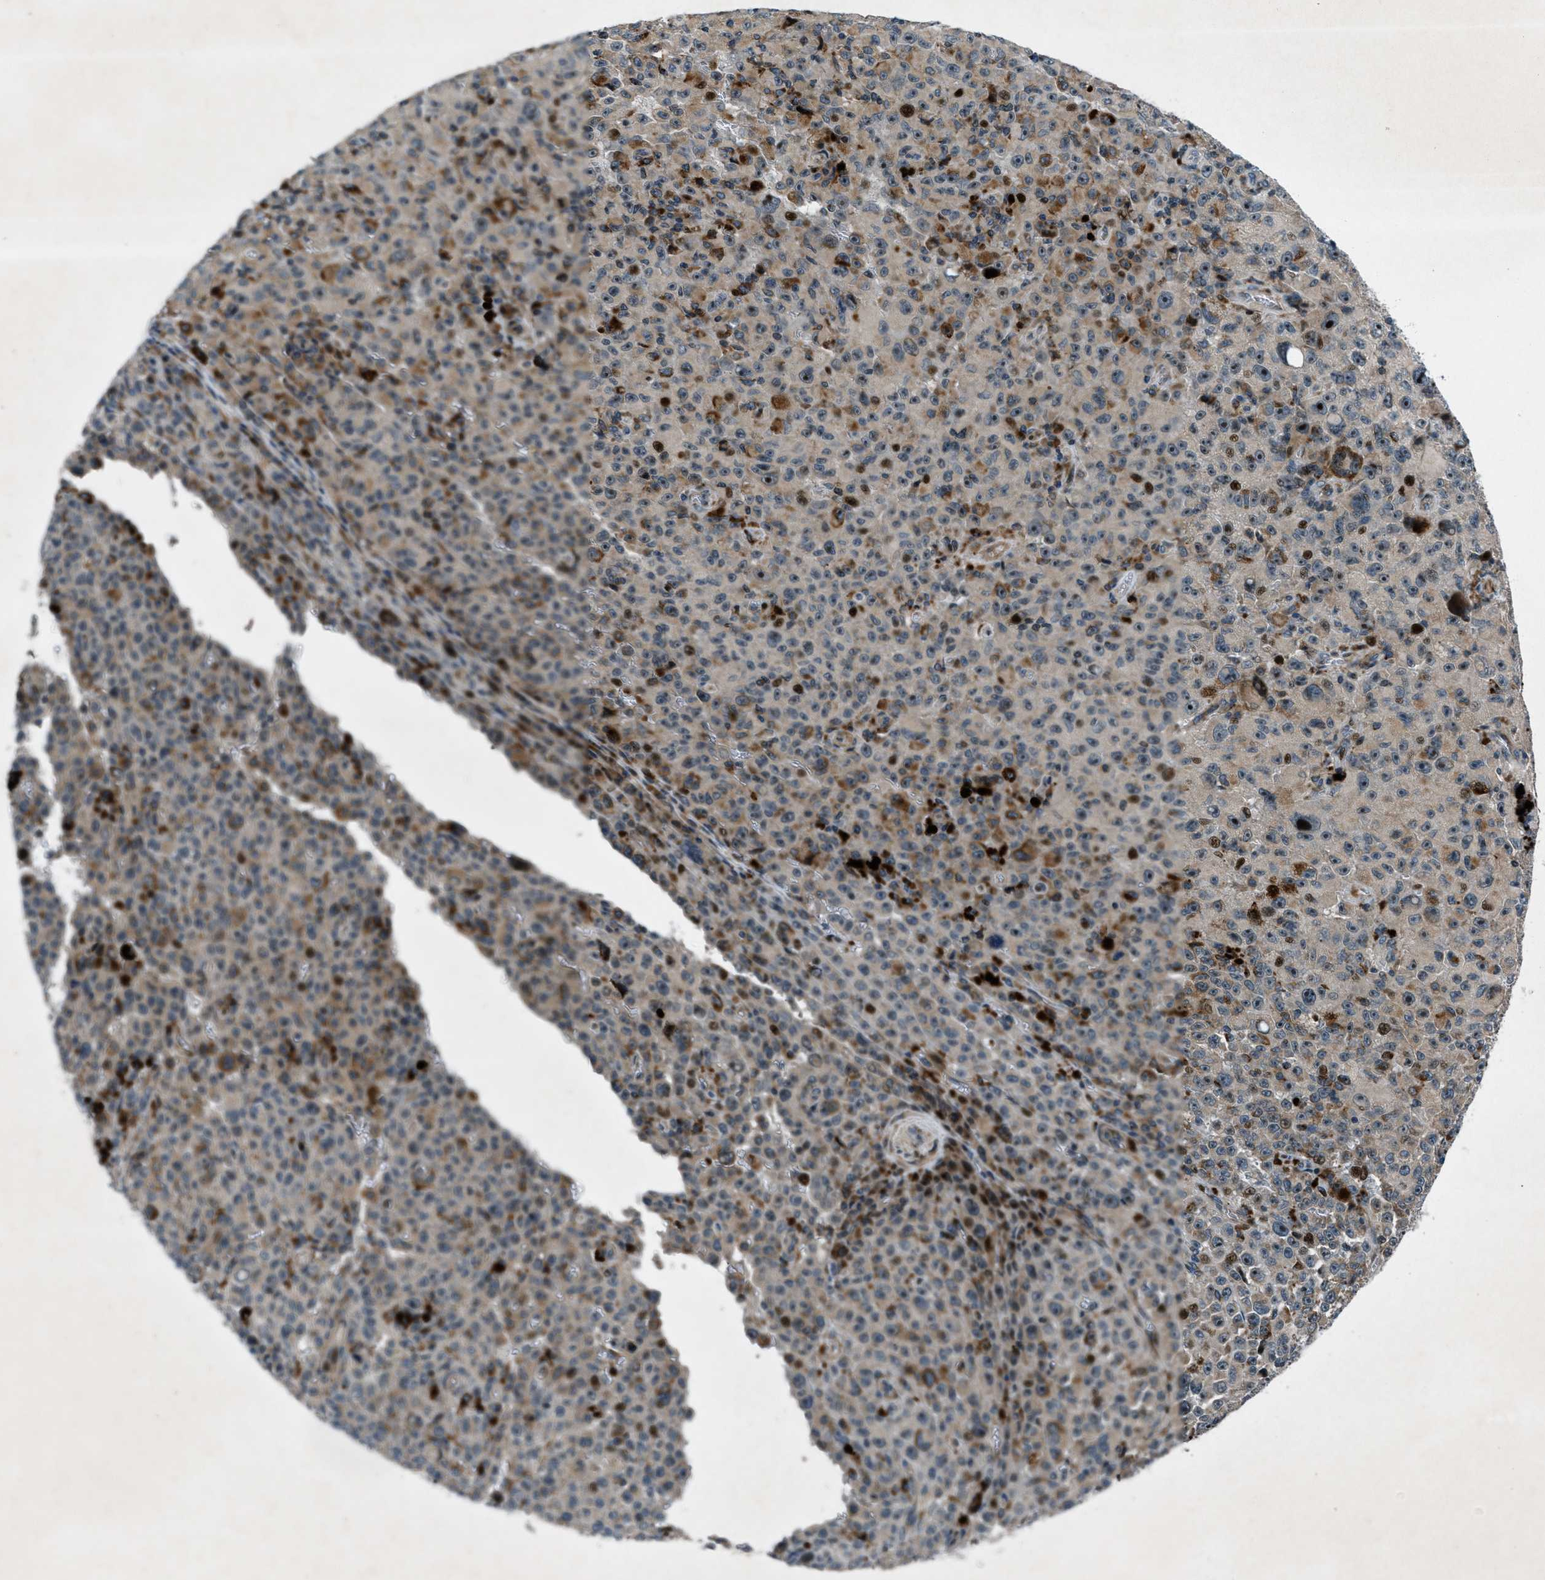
{"staining": {"intensity": "moderate", "quantity": "25%-75%", "location": "cytoplasmic/membranous,nuclear"}, "tissue": "melanoma", "cell_type": "Tumor cells", "image_type": "cancer", "snomed": [{"axis": "morphology", "description": "Malignant melanoma, NOS"}, {"axis": "topography", "description": "Skin"}], "caption": "Melanoma stained with IHC demonstrates moderate cytoplasmic/membranous and nuclear expression in about 25%-75% of tumor cells.", "gene": "CLEC2D", "patient": {"sex": "female", "age": 82}}